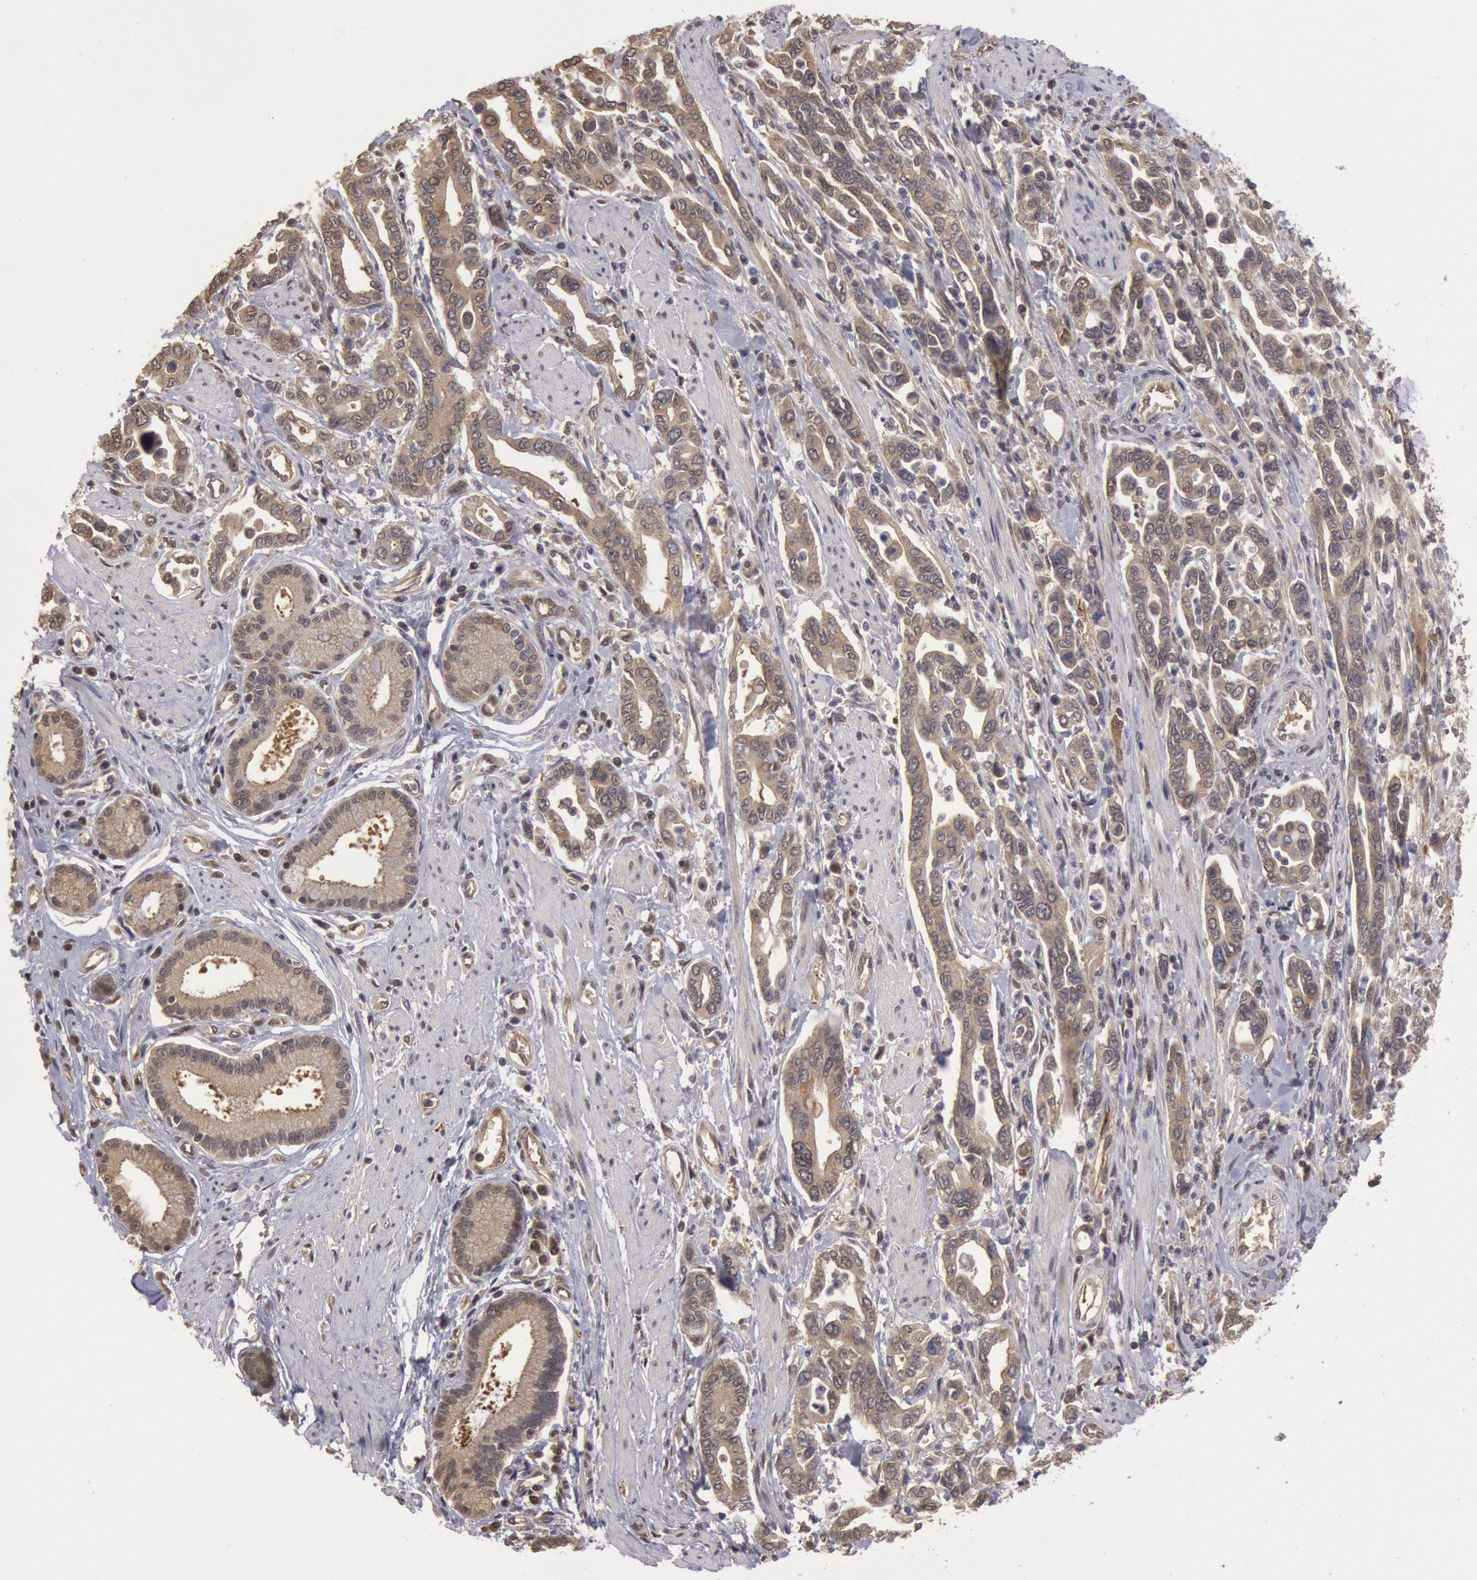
{"staining": {"intensity": "weak", "quantity": ">75%", "location": "cytoplasmic/membranous"}, "tissue": "pancreatic cancer", "cell_type": "Tumor cells", "image_type": "cancer", "snomed": [{"axis": "morphology", "description": "Adenocarcinoma, NOS"}, {"axis": "topography", "description": "Pancreas"}], "caption": "This is an image of immunohistochemistry (IHC) staining of pancreatic cancer, which shows weak positivity in the cytoplasmic/membranous of tumor cells.", "gene": "USP14", "patient": {"sex": "female", "age": 57}}